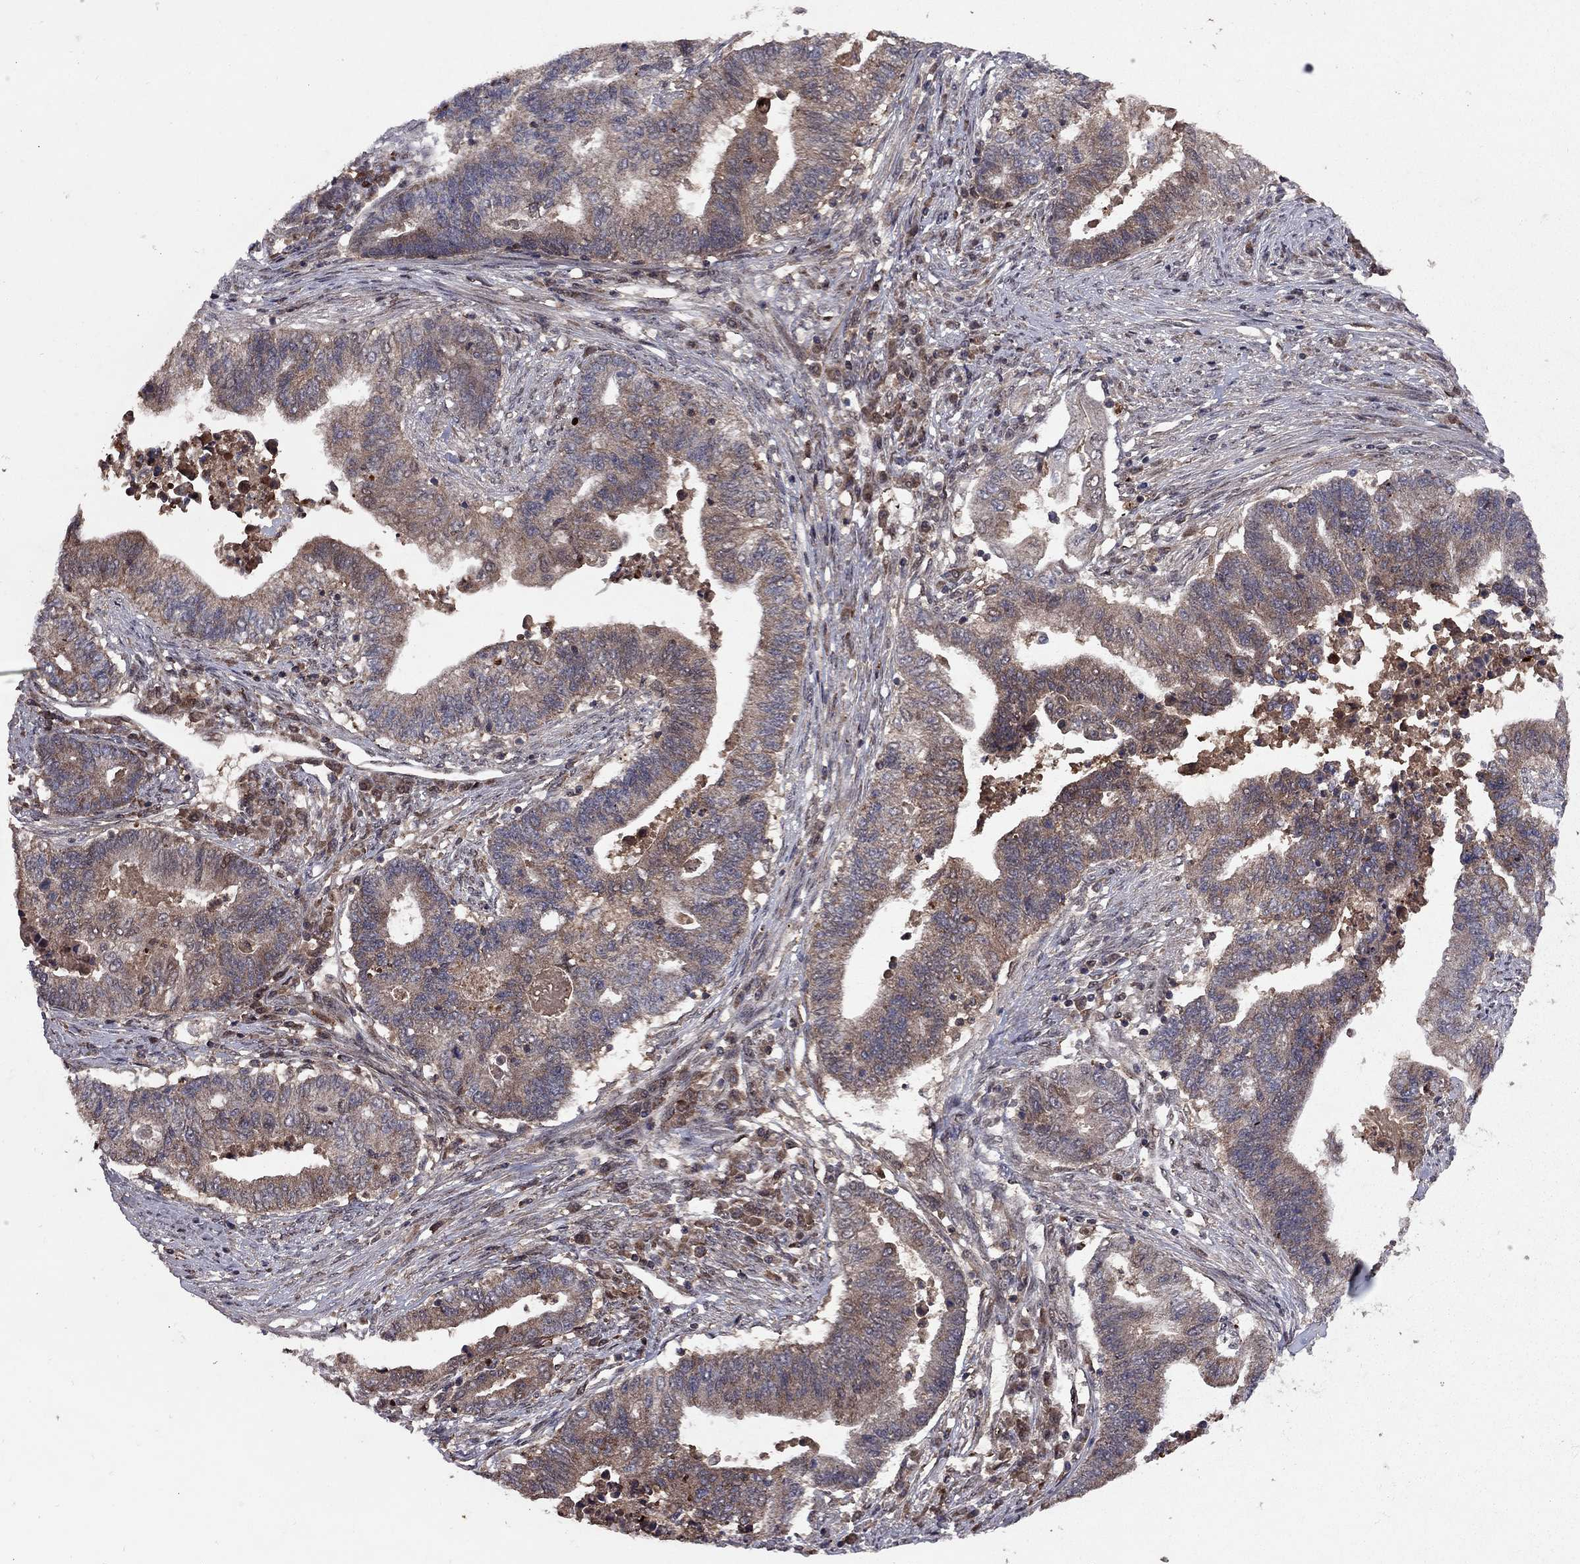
{"staining": {"intensity": "moderate", "quantity": "25%-75%", "location": "cytoplasmic/membranous"}, "tissue": "endometrial cancer", "cell_type": "Tumor cells", "image_type": "cancer", "snomed": [{"axis": "morphology", "description": "Adenocarcinoma, NOS"}, {"axis": "topography", "description": "Uterus"}, {"axis": "topography", "description": "Endometrium"}], "caption": "IHC of endometrial adenocarcinoma exhibits medium levels of moderate cytoplasmic/membranous expression in about 25%-75% of tumor cells.", "gene": "IPP", "patient": {"sex": "female", "age": 54}}